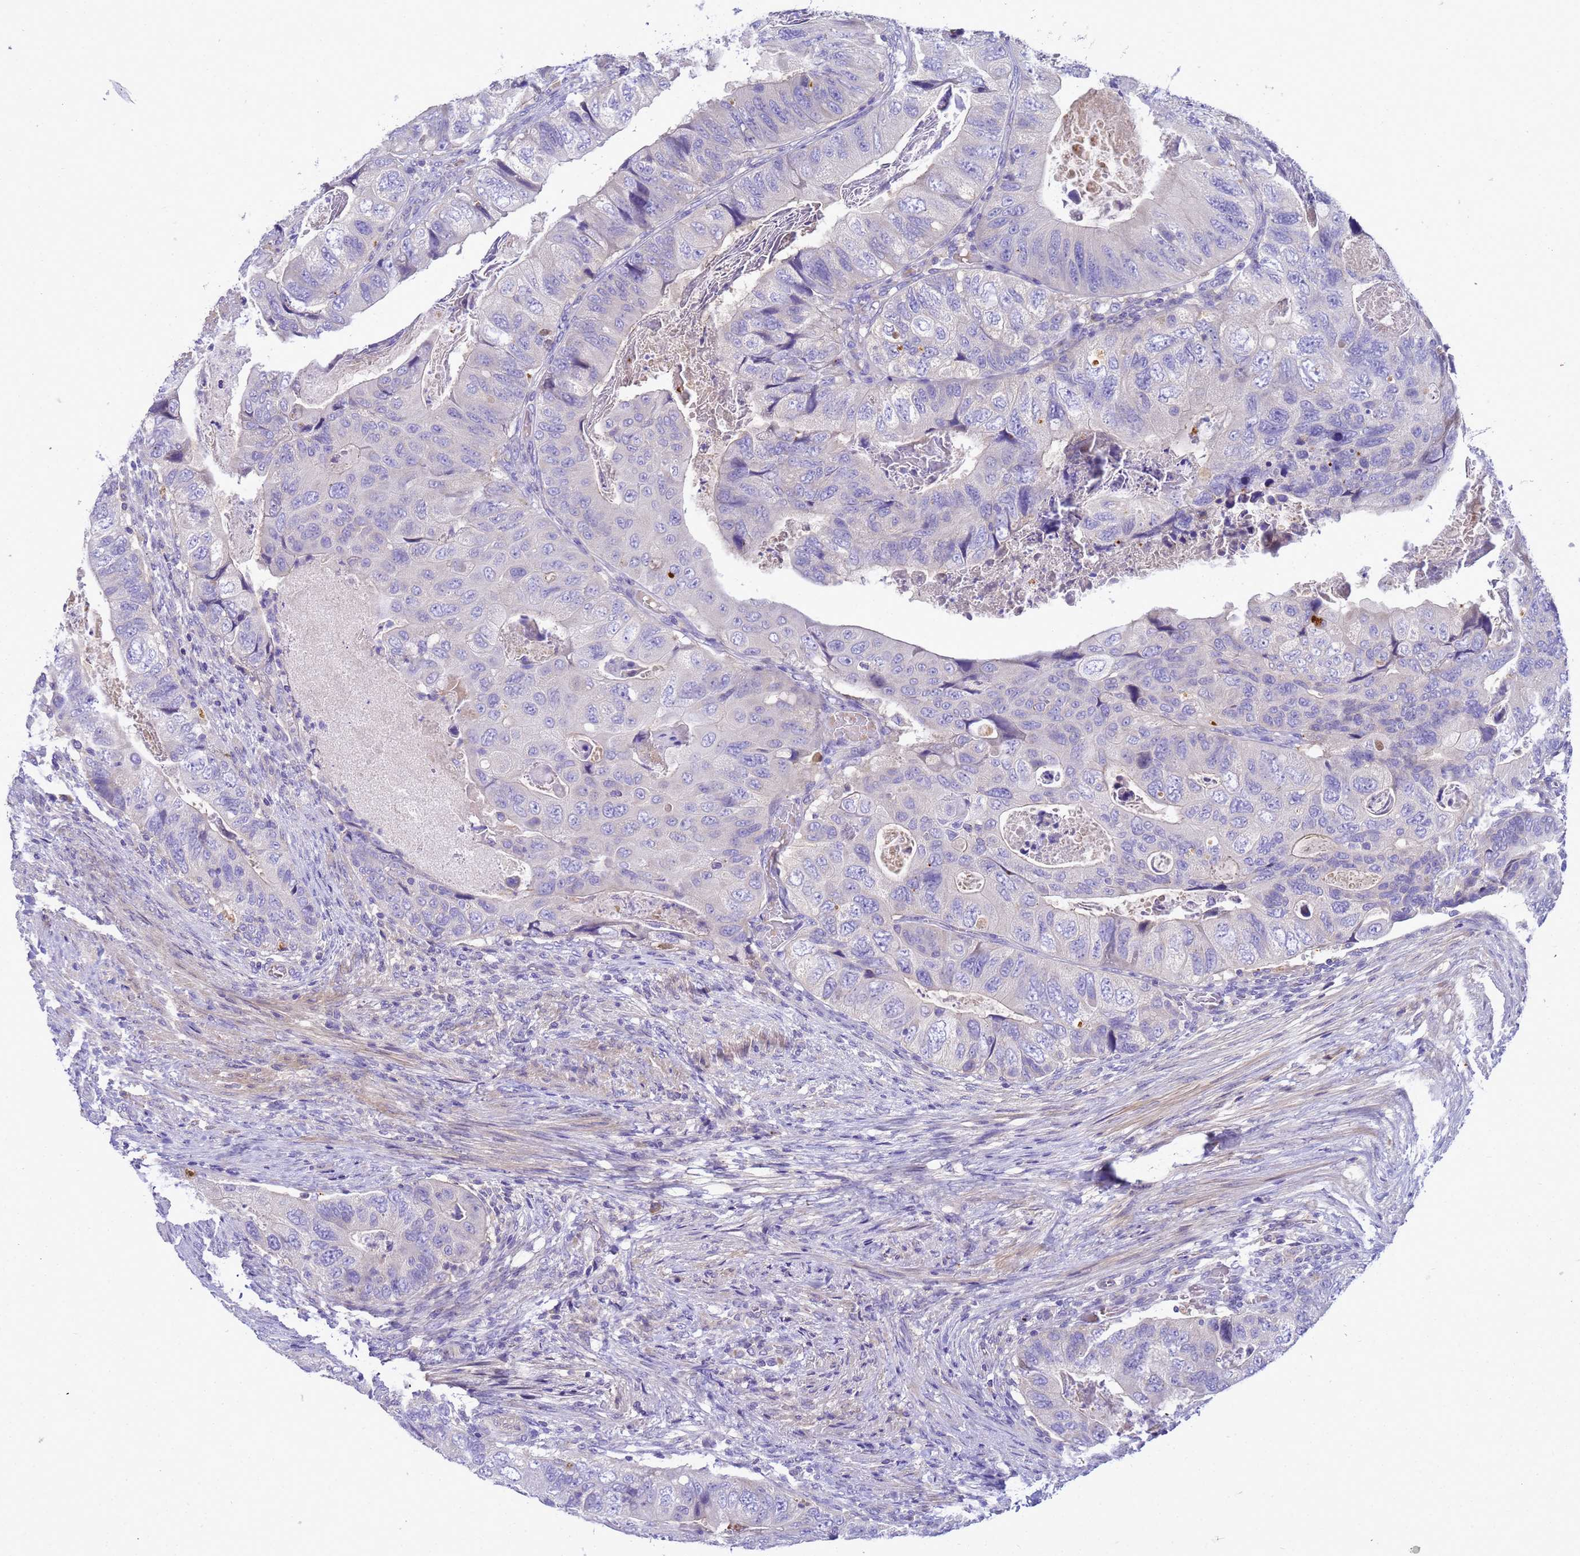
{"staining": {"intensity": "negative", "quantity": "none", "location": "none"}, "tissue": "colorectal cancer", "cell_type": "Tumor cells", "image_type": "cancer", "snomed": [{"axis": "morphology", "description": "Adenocarcinoma, NOS"}, {"axis": "topography", "description": "Rectum"}], "caption": "Protein analysis of colorectal adenocarcinoma reveals no significant expression in tumor cells.", "gene": "TBCD", "patient": {"sex": "male", "age": 63}}